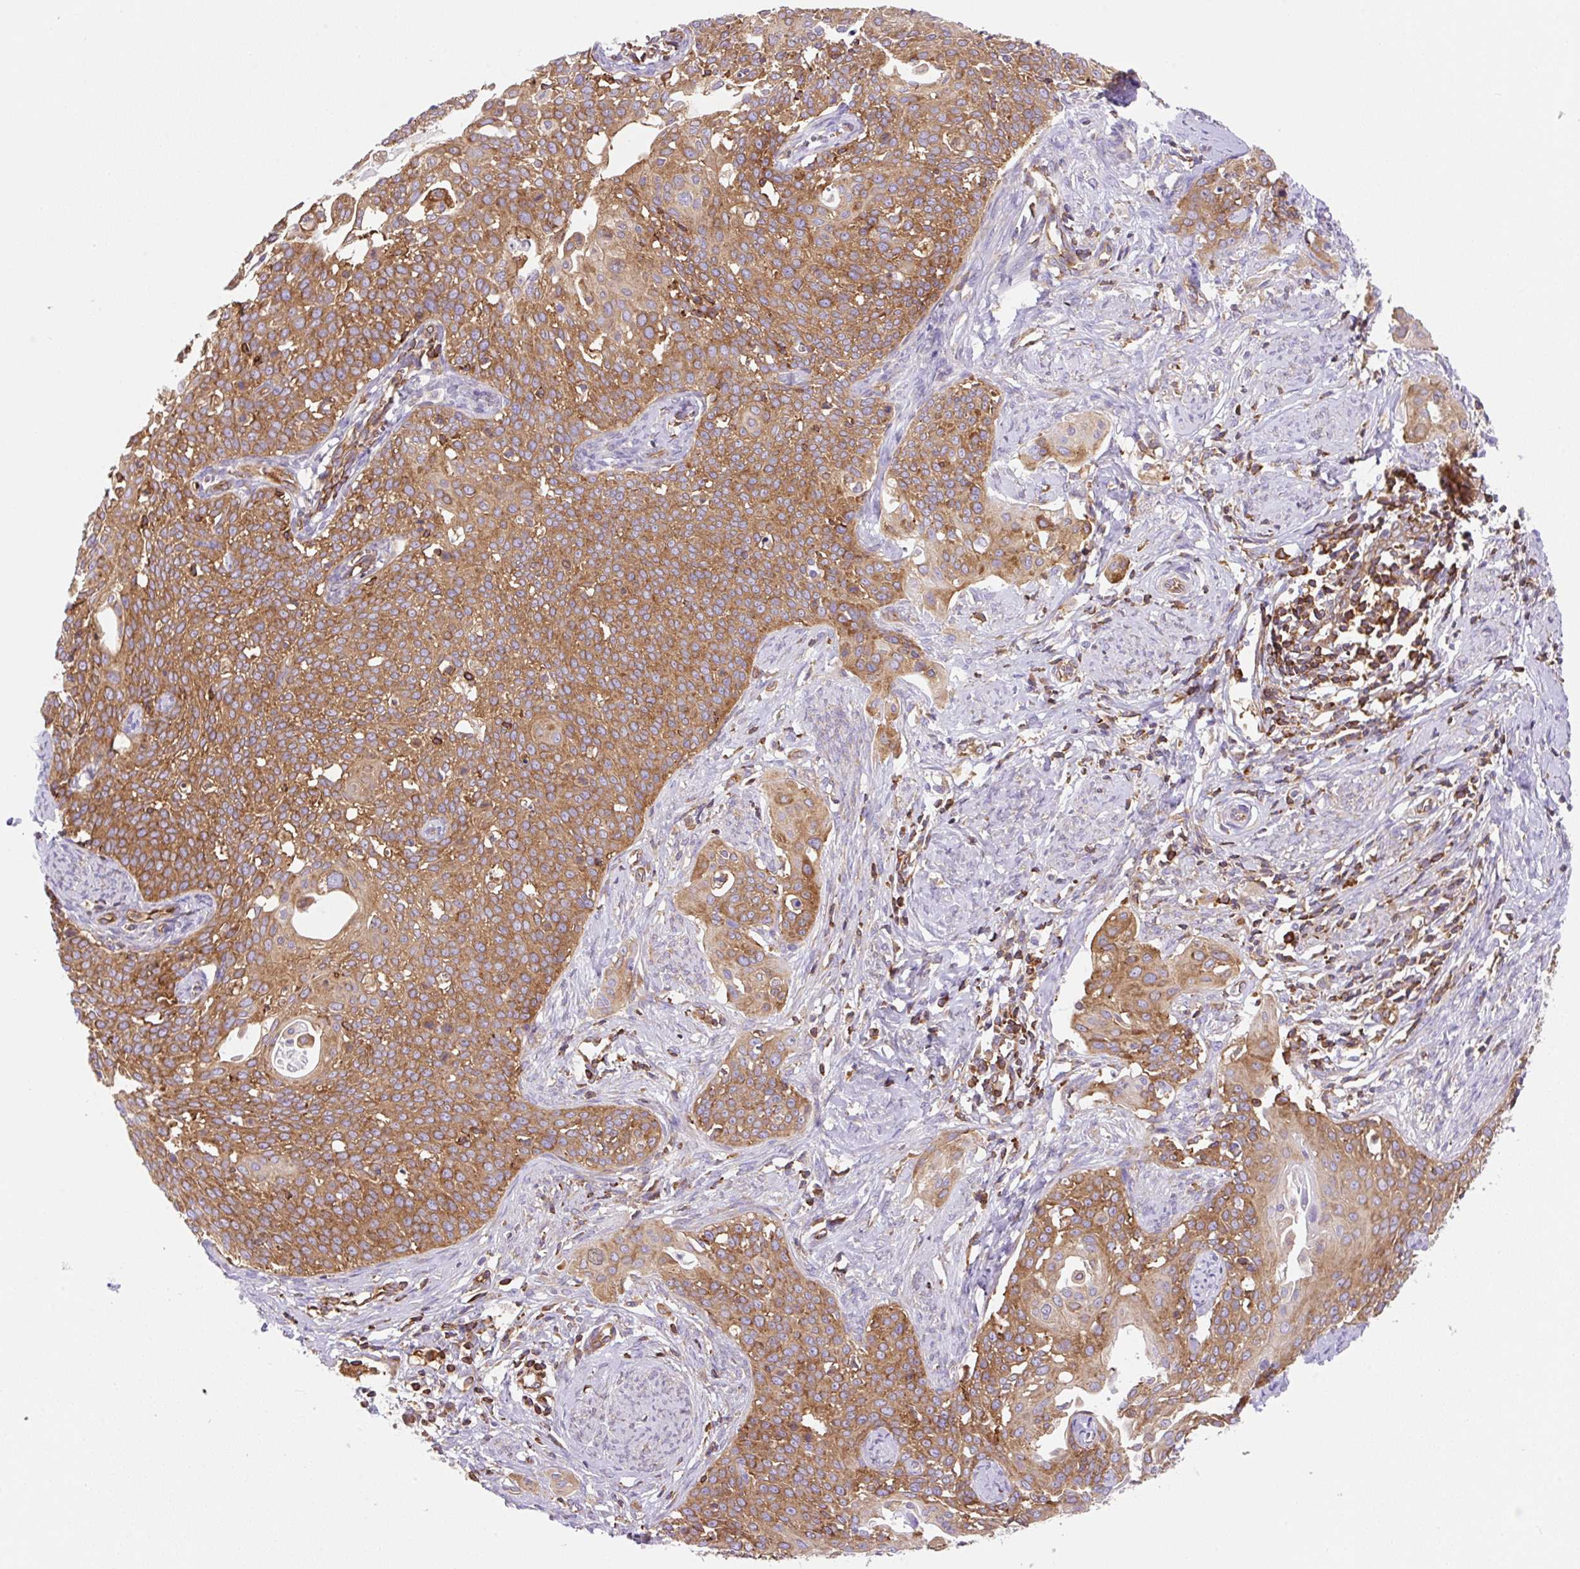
{"staining": {"intensity": "strong", "quantity": ">75%", "location": "cytoplasmic/membranous"}, "tissue": "cervical cancer", "cell_type": "Tumor cells", "image_type": "cancer", "snomed": [{"axis": "morphology", "description": "Squamous cell carcinoma, NOS"}, {"axis": "topography", "description": "Cervix"}], "caption": "Strong cytoplasmic/membranous positivity is appreciated in approximately >75% of tumor cells in cervical cancer (squamous cell carcinoma).", "gene": "DNM2", "patient": {"sex": "female", "age": 44}}